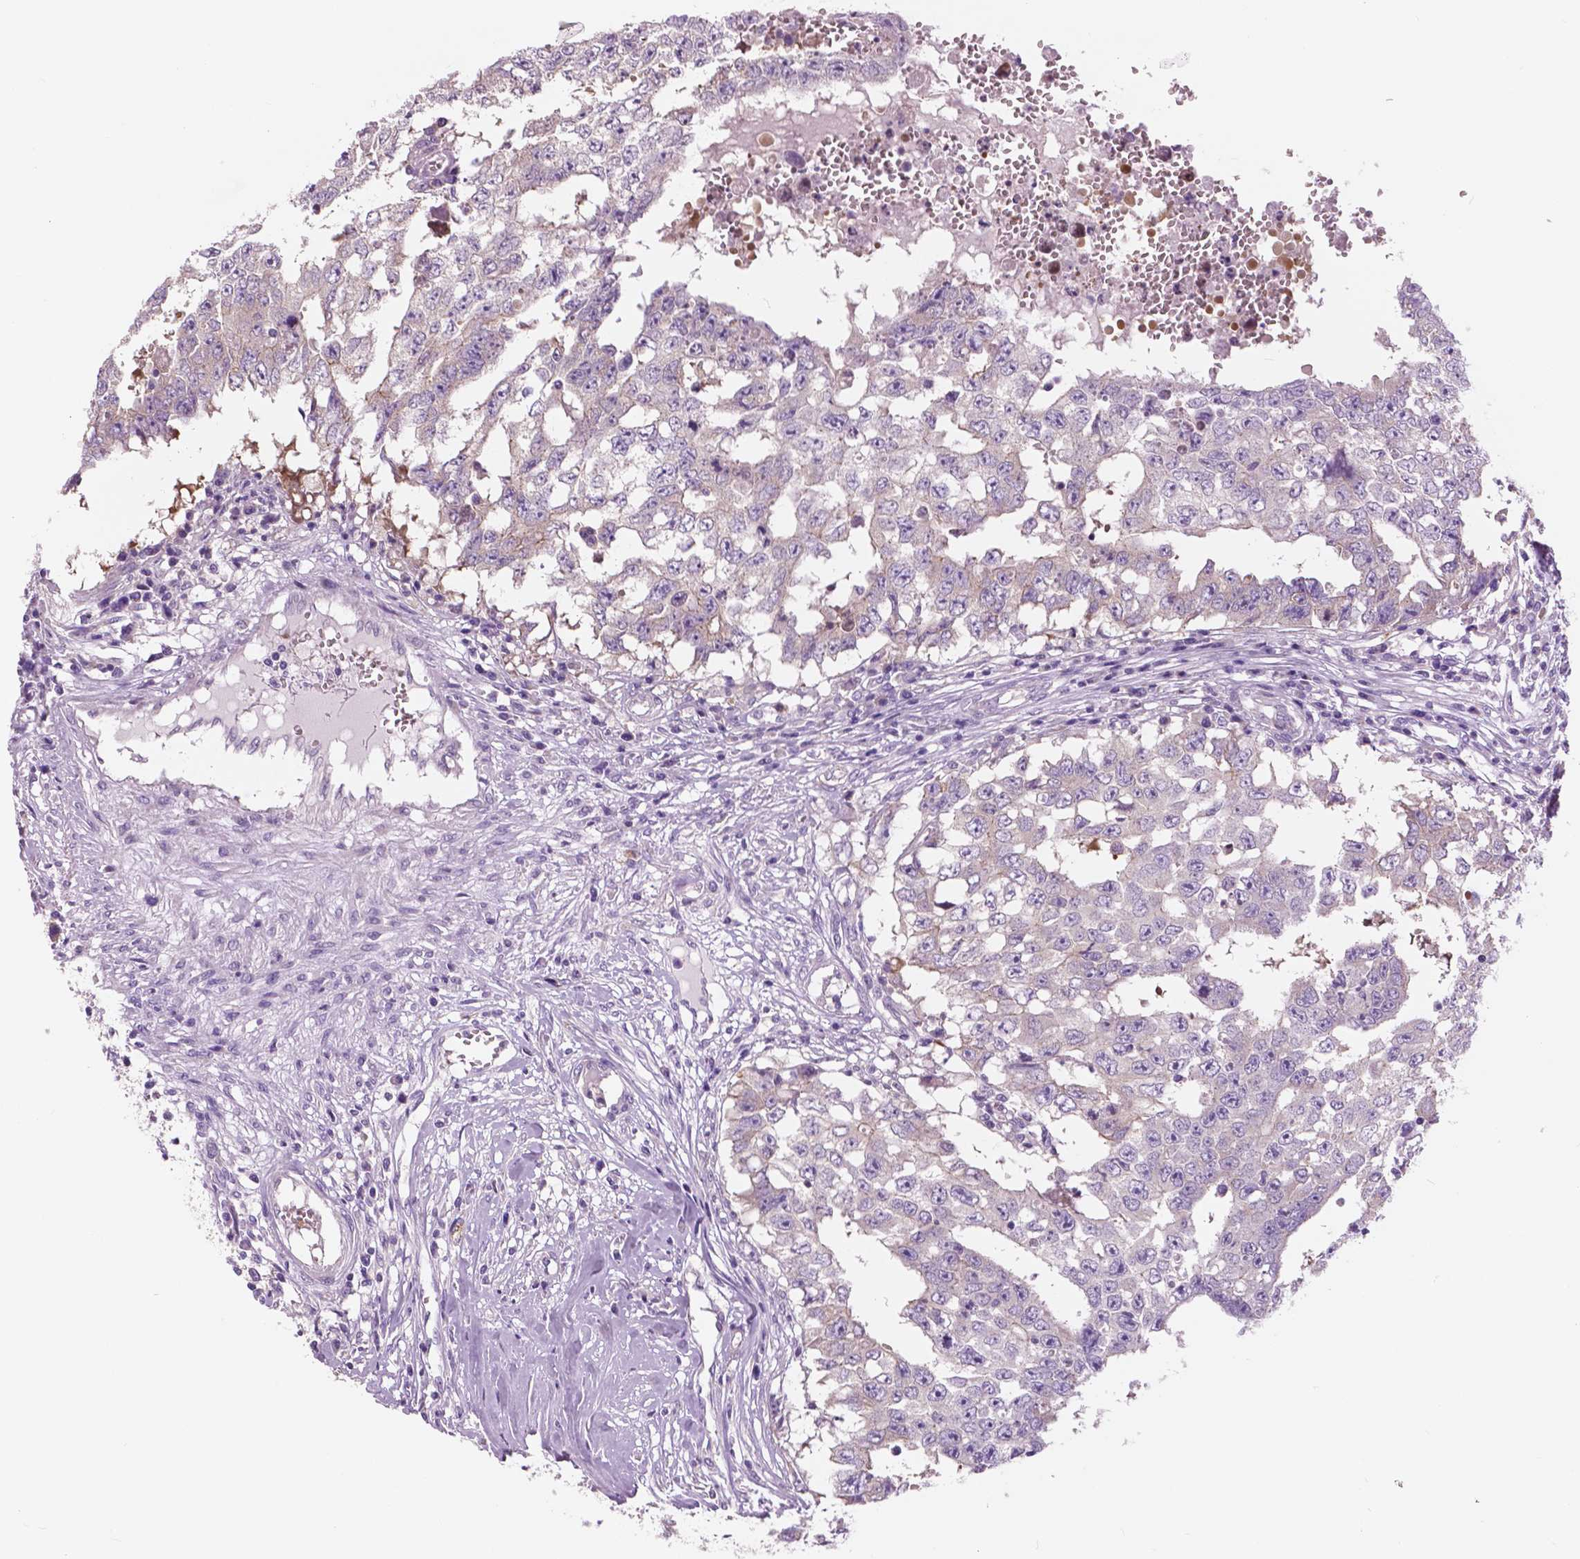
{"staining": {"intensity": "negative", "quantity": "none", "location": "none"}, "tissue": "testis cancer", "cell_type": "Tumor cells", "image_type": "cancer", "snomed": [{"axis": "morphology", "description": "Carcinoma, Embryonal, NOS"}, {"axis": "topography", "description": "Testis"}], "caption": "High power microscopy histopathology image of an IHC histopathology image of testis embryonal carcinoma, revealing no significant expression in tumor cells.", "gene": "SERPINI1", "patient": {"sex": "male", "age": 36}}